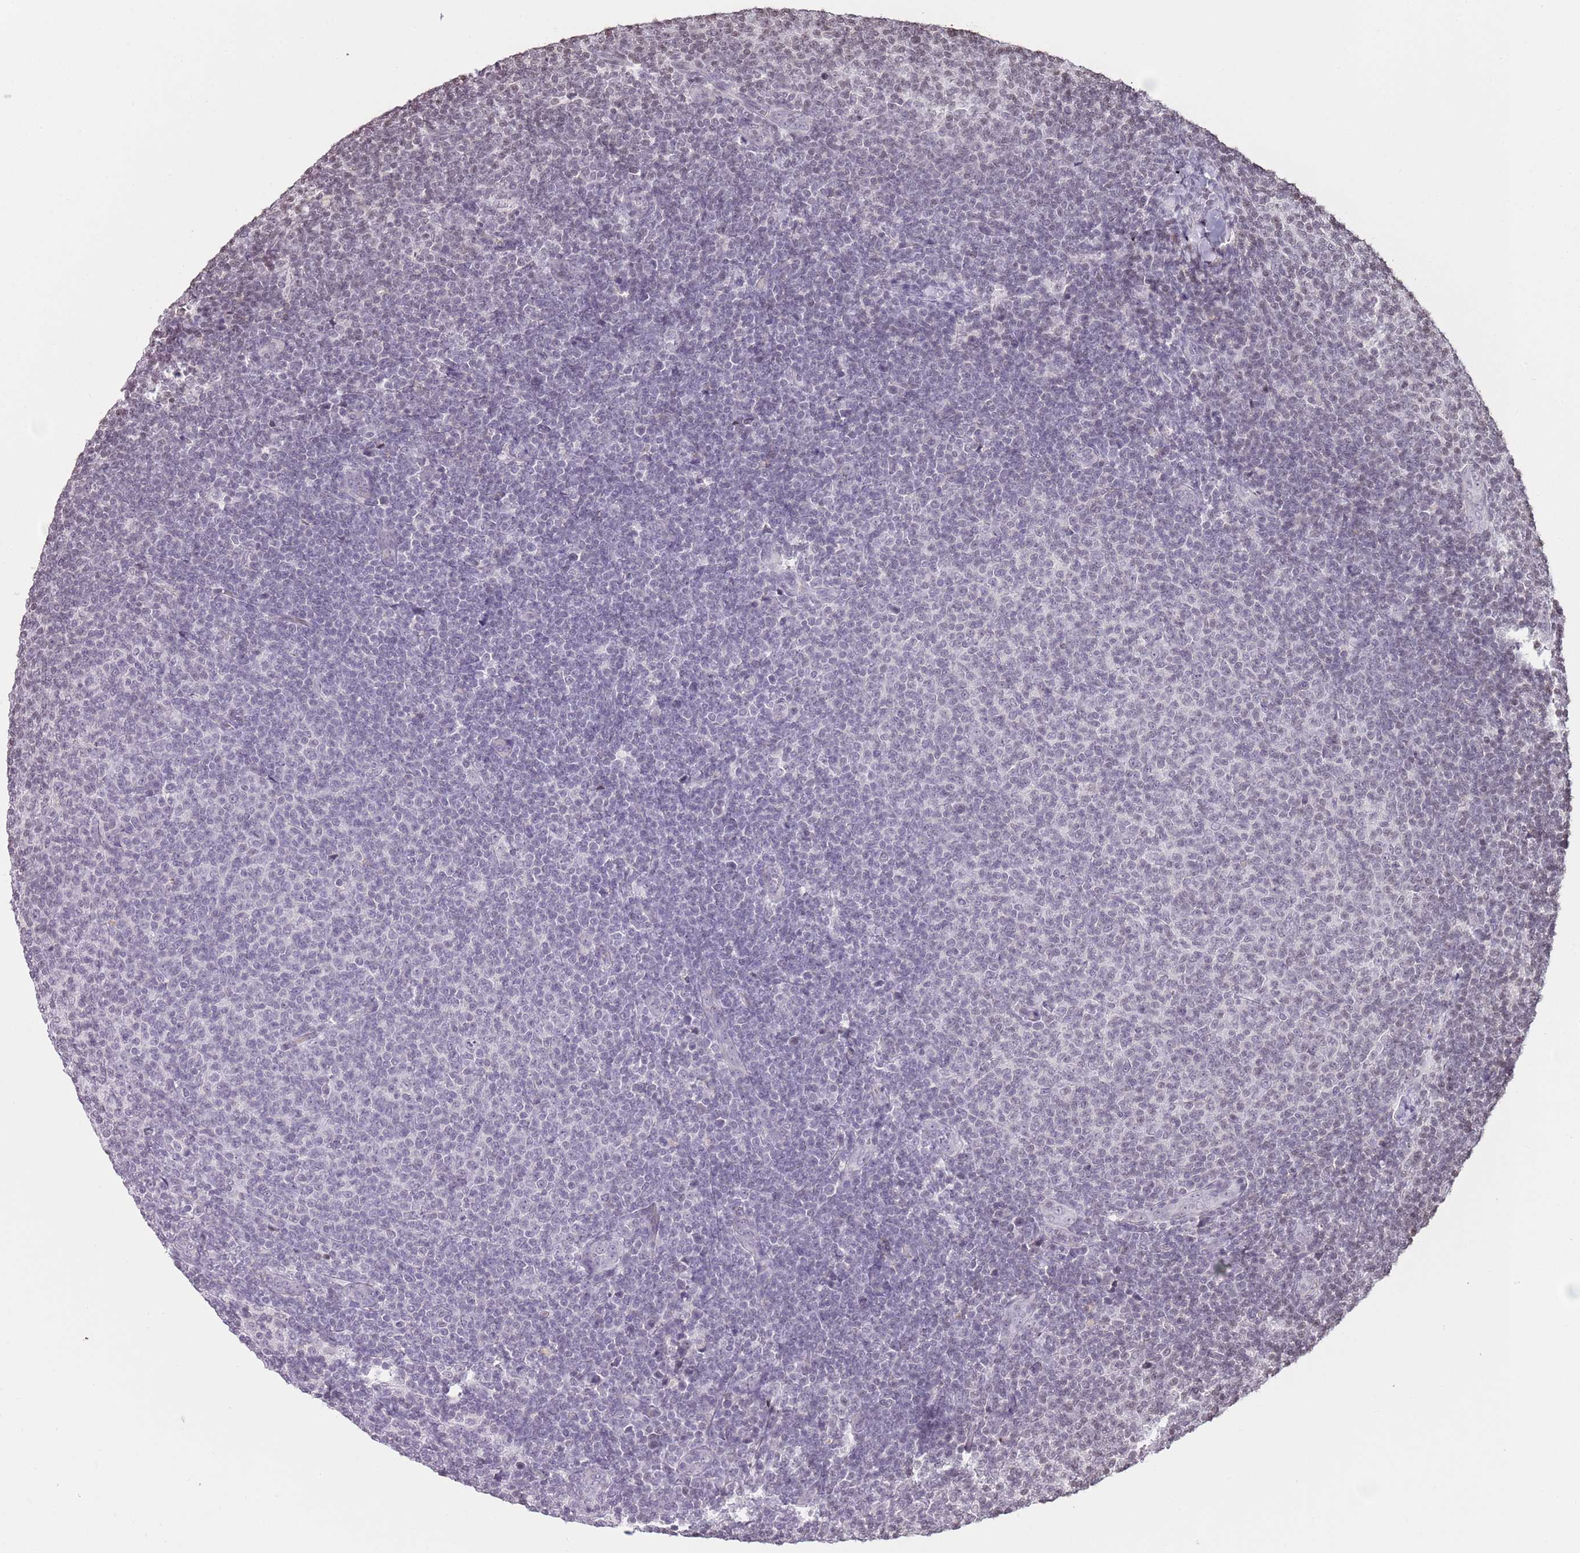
{"staining": {"intensity": "negative", "quantity": "none", "location": "none"}, "tissue": "lymphoma", "cell_type": "Tumor cells", "image_type": "cancer", "snomed": [{"axis": "morphology", "description": "Malignant lymphoma, non-Hodgkin's type, Low grade"}, {"axis": "topography", "description": "Lymph node"}], "caption": "The image displays no staining of tumor cells in lymphoma. (Brightfield microscopy of DAB immunohistochemistry at high magnification).", "gene": "KPNA3", "patient": {"sex": "male", "age": 66}}